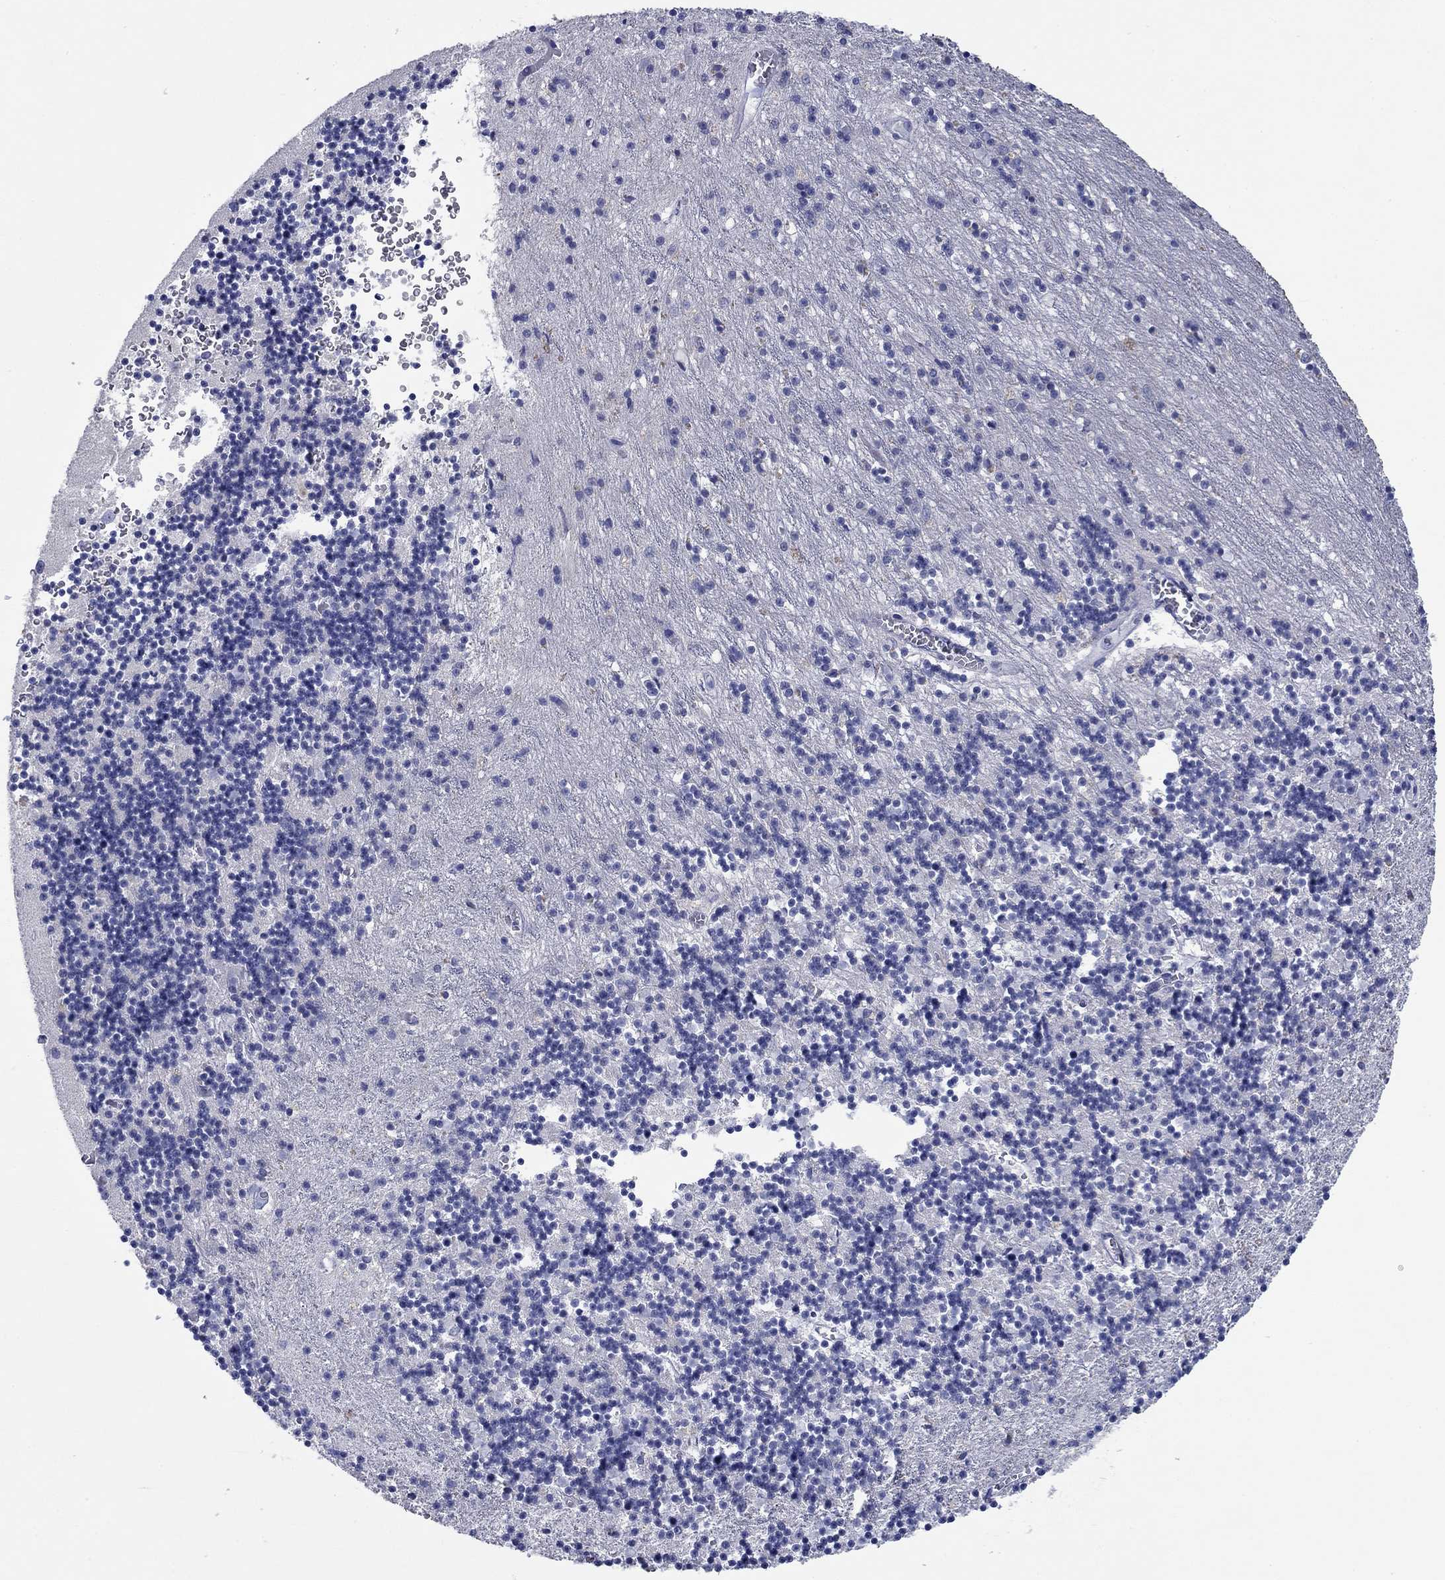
{"staining": {"intensity": "negative", "quantity": "none", "location": "none"}, "tissue": "cerebellum", "cell_type": "Cells in granular layer", "image_type": "normal", "snomed": [{"axis": "morphology", "description": "Normal tissue, NOS"}, {"axis": "topography", "description": "Cerebellum"}], "caption": "Cerebellum stained for a protein using immunohistochemistry displays no positivity cells in granular layer.", "gene": "HDC", "patient": {"sex": "female", "age": 64}}